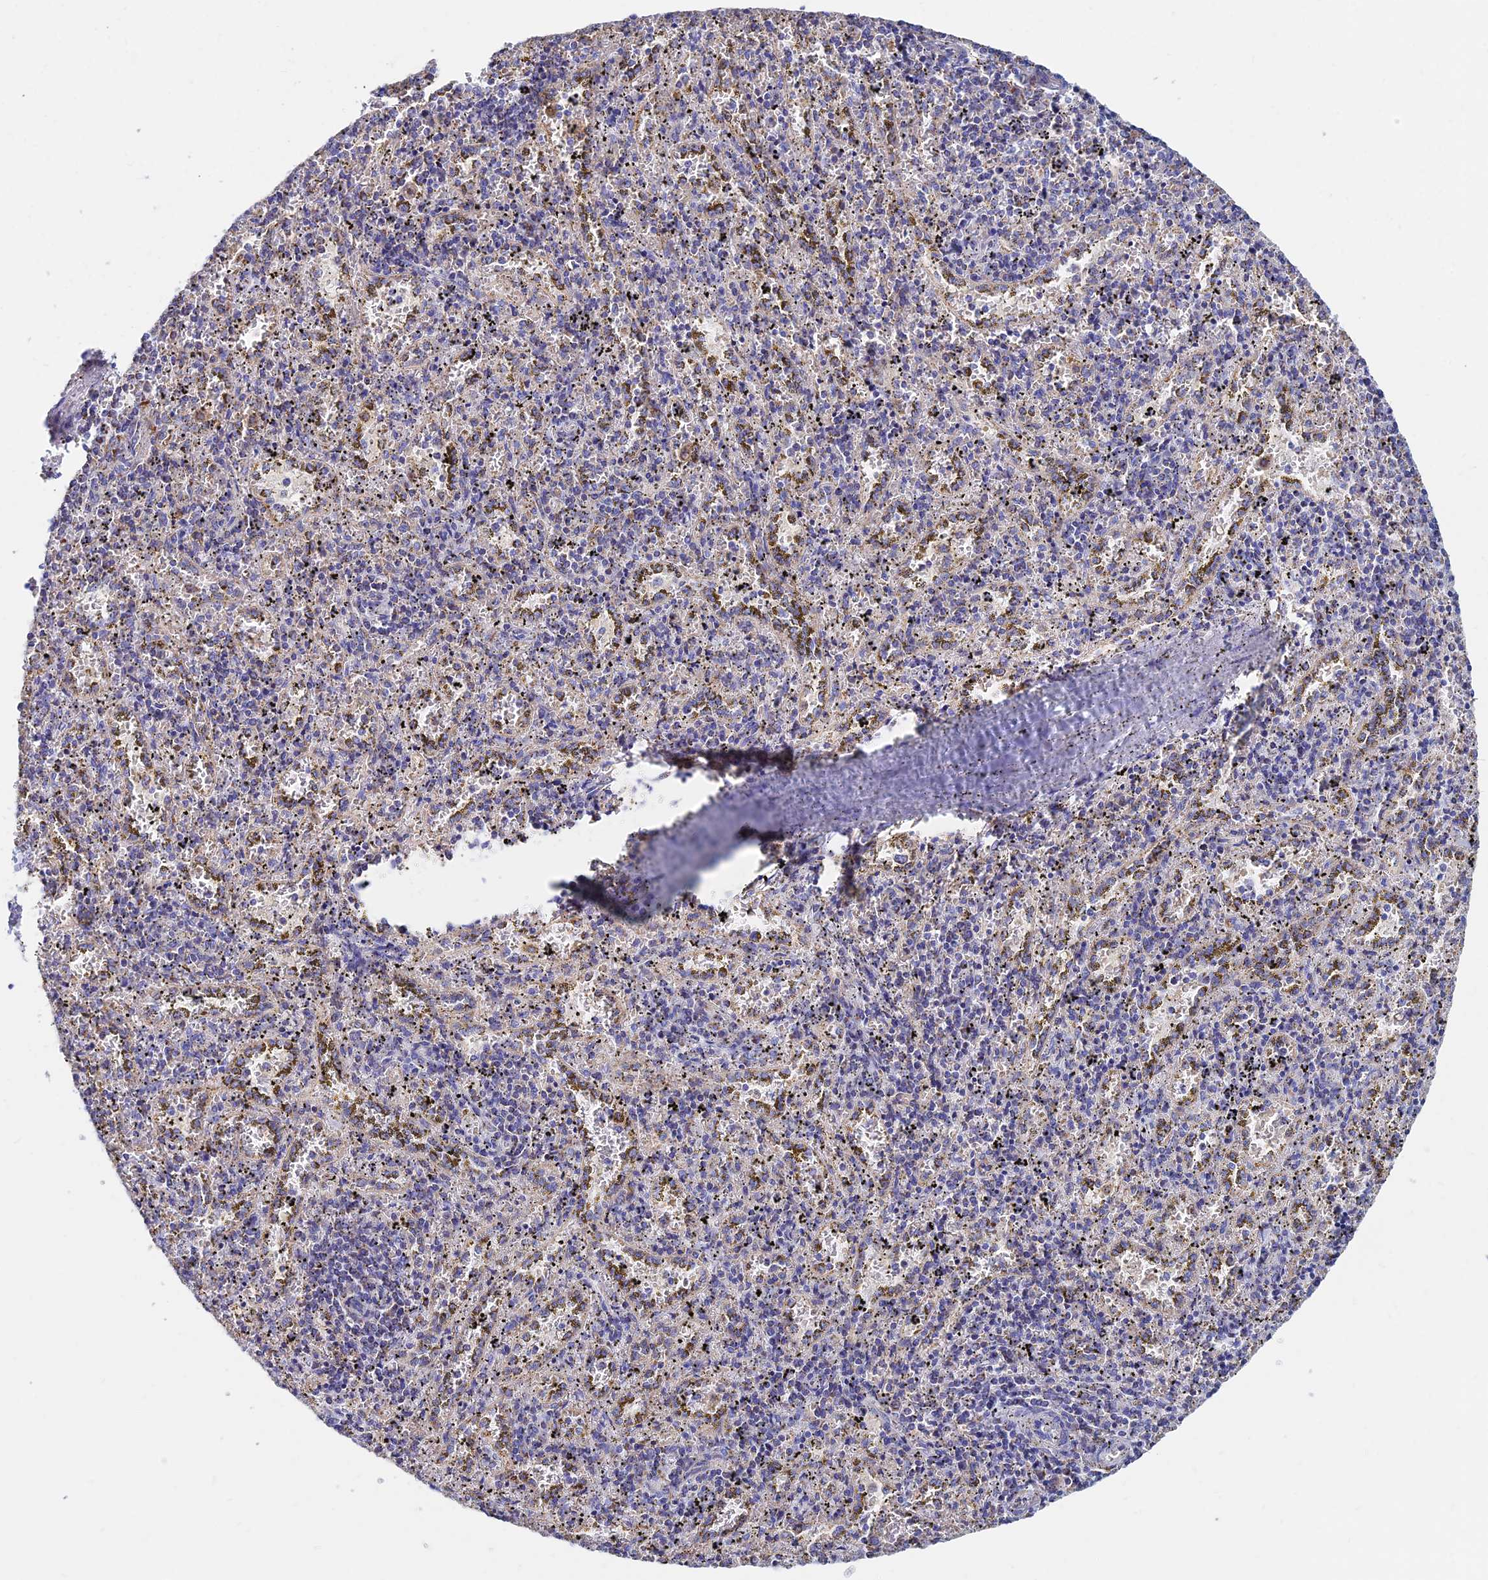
{"staining": {"intensity": "negative", "quantity": "none", "location": "none"}, "tissue": "spleen", "cell_type": "Cells in red pulp", "image_type": "normal", "snomed": [{"axis": "morphology", "description": "Normal tissue, NOS"}, {"axis": "topography", "description": "Spleen"}], "caption": "An immunohistochemistry image of unremarkable spleen is shown. There is no staining in cells in red pulp of spleen. (Immunohistochemistry, brightfield microscopy, high magnification).", "gene": "MGST1", "patient": {"sex": "male", "age": 11}}